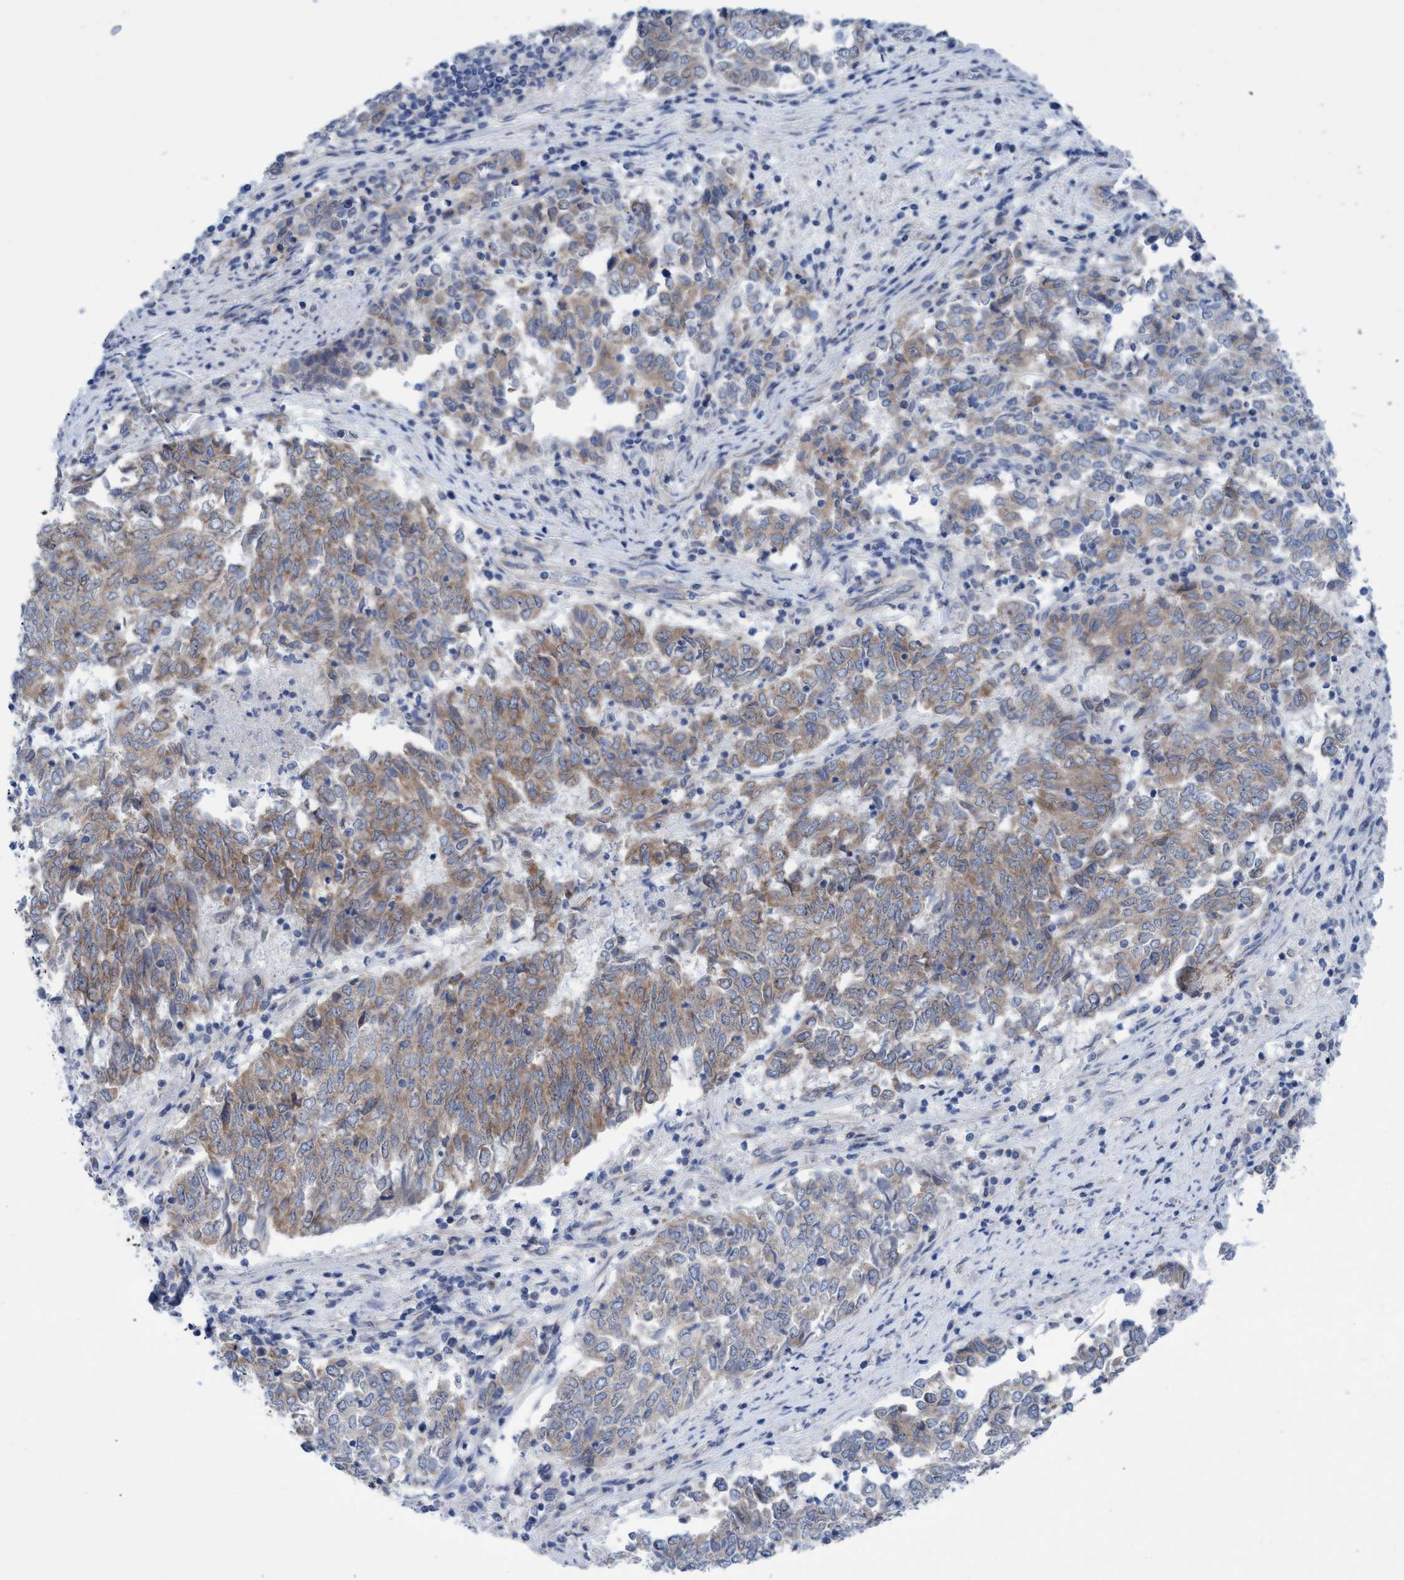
{"staining": {"intensity": "weak", "quantity": ">75%", "location": "cytoplasmic/membranous"}, "tissue": "endometrial cancer", "cell_type": "Tumor cells", "image_type": "cancer", "snomed": [{"axis": "morphology", "description": "Adenocarcinoma, NOS"}, {"axis": "topography", "description": "Endometrium"}], "caption": "Endometrial adenocarcinoma stained with DAB (3,3'-diaminobenzidine) IHC displays low levels of weak cytoplasmic/membranous positivity in approximately >75% of tumor cells.", "gene": "RSAD1", "patient": {"sex": "female", "age": 80}}